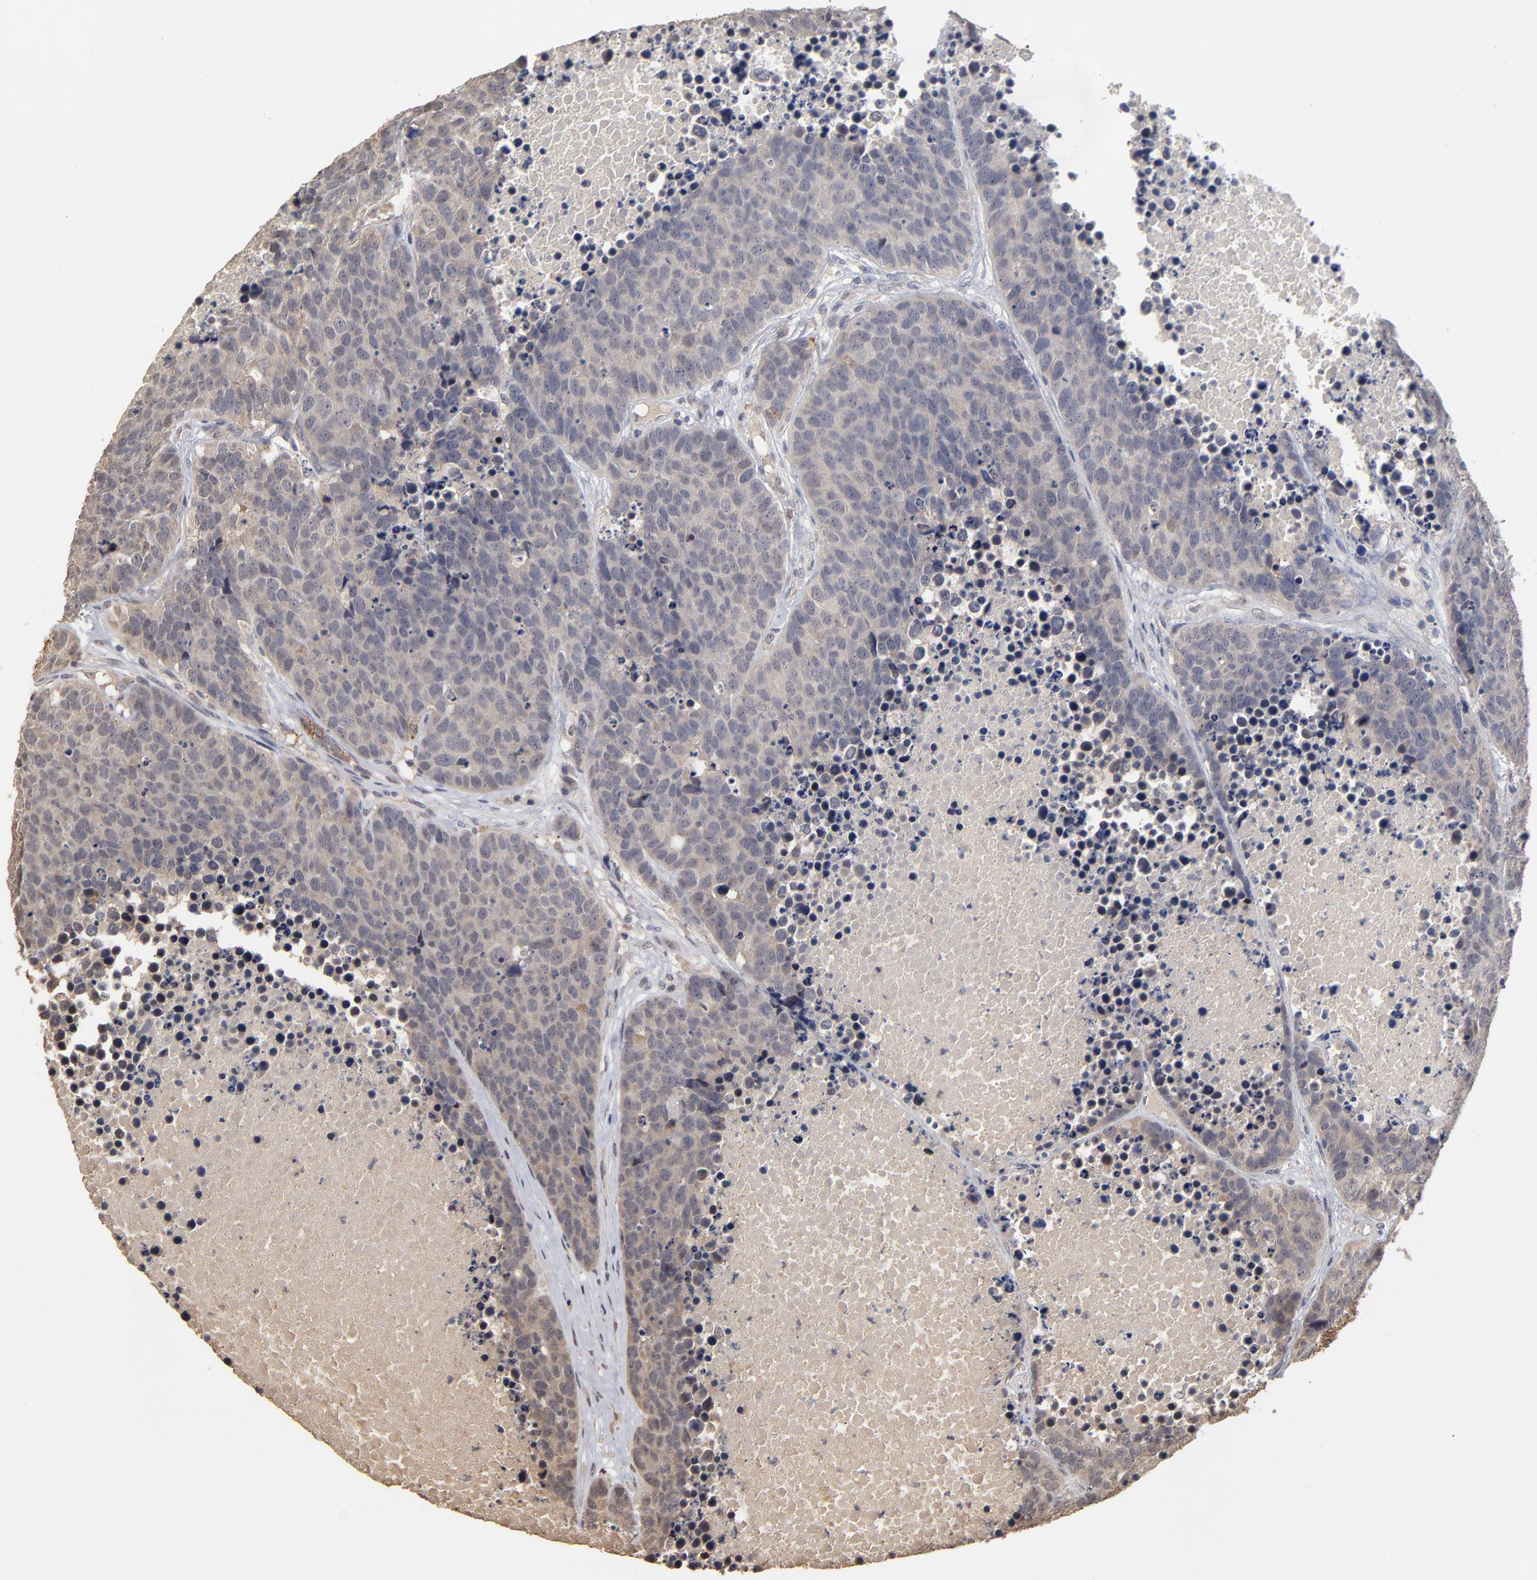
{"staining": {"intensity": "weak", "quantity": "25%-75%", "location": "cytoplasmic/membranous"}, "tissue": "carcinoid", "cell_type": "Tumor cells", "image_type": "cancer", "snomed": [{"axis": "morphology", "description": "Carcinoid, malignant, NOS"}, {"axis": "topography", "description": "Lung"}], "caption": "A low amount of weak cytoplasmic/membranous staining is seen in approximately 25%-75% of tumor cells in carcinoid (malignant) tissue. The staining was performed using DAB to visualize the protein expression in brown, while the nuclei were stained in blue with hematoxylin (Magnification: 20x).", "gene": "ASB8", "patient": {"sex": "male", "age": 60}}